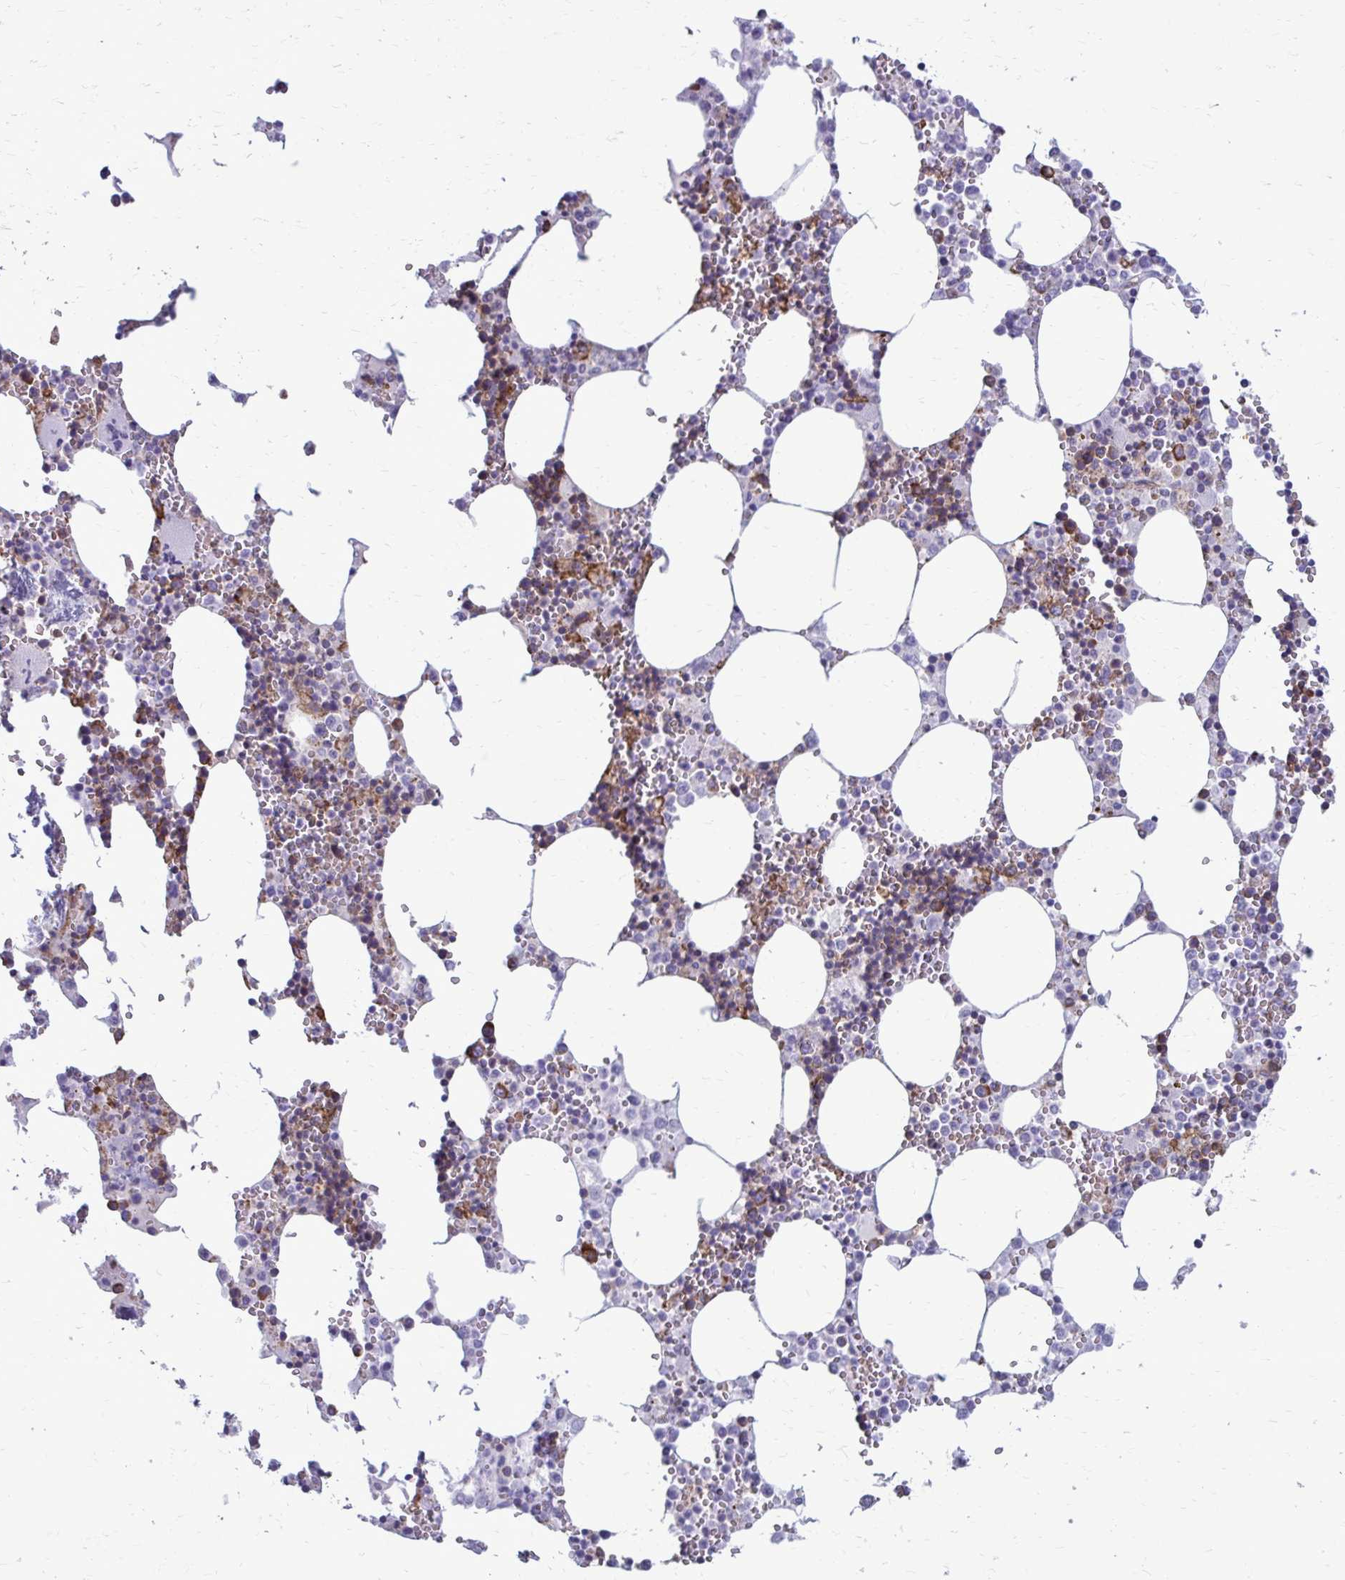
{"staining": {"intensity": "moderate", "quantity": "25%-75%", "location": "cytoplasmic/membranous"}, "tissue": "bone marrow", "cell_type": "Hematopoietic cells", "image_type": "normal", "snomed": [{"axis": "morphology", "description": "Normal tissue, NOS"}, {"axis": "topography", "description": "Bone marrow"}], "caption": "Immunohistochemistry micrograph of normal bone marrow stained for a protein (brown), which demonstrates medium levels of moderate cytoplasmic/membranous expression in approximately 25%-75% of hematopoietic cells.", "gene": "CLTA", "patient": {"sex": "male", "age": 54}}